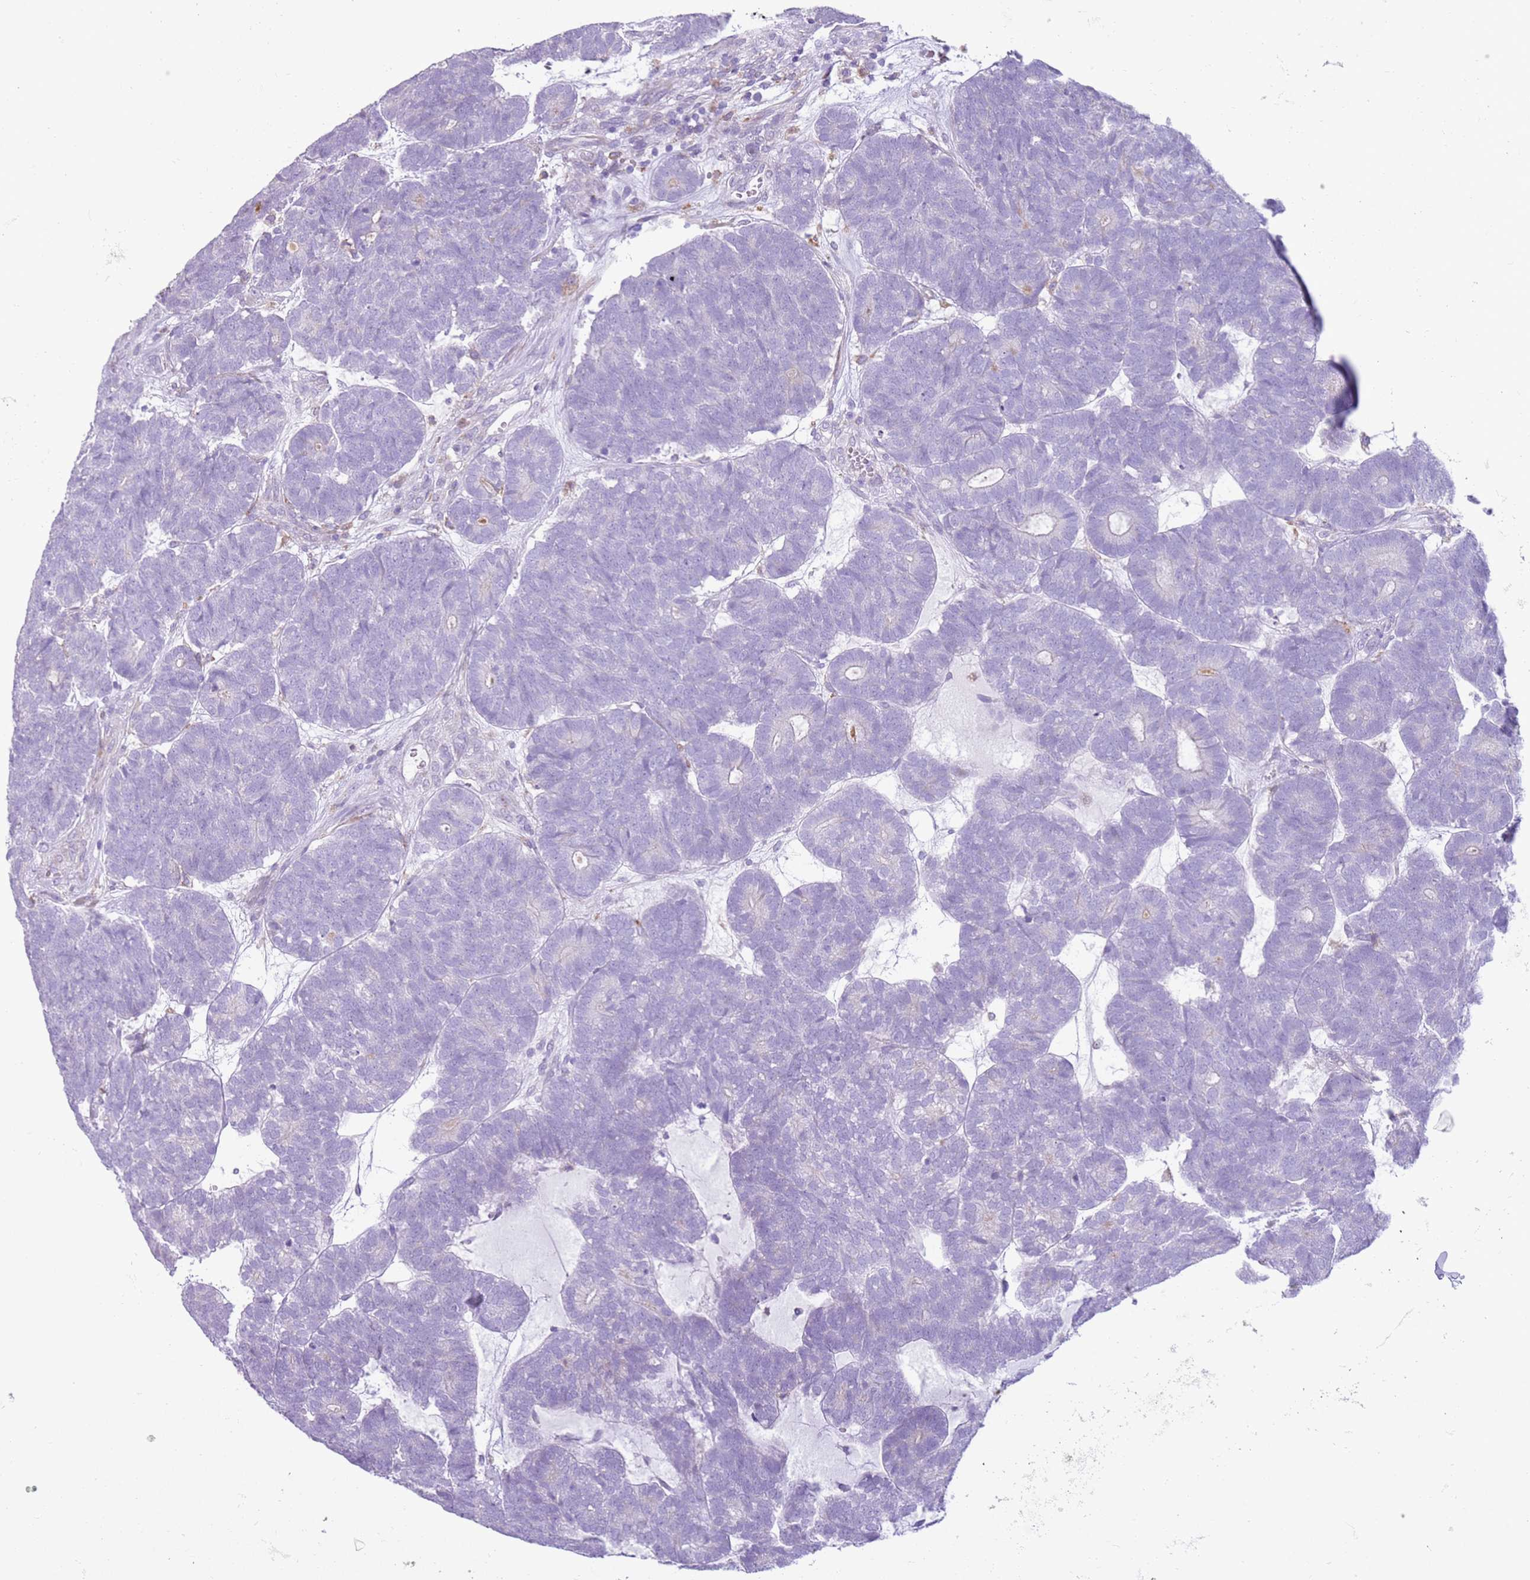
{"staining": {"intensity": "negative", "quantity": "none", "location": "none"}, "tissue": "head and neck cancer", "cell_type": "Tumor cells", "image_type": "cancer", "snomed": [{"axis": "morphology", "description": "Adenocarcinoma, NOS"}, {"axis": "topography", "description": "Head-Neck"}], "caption": "Tumor cells are negative for brown protein staining in adenocarcinoma (head and neck). The staining is performed using DAB (3,3'-diaminobenzidine) brown chromogen with nuclei counter-stained in using hematoxylin.", "gene": "OAF", "patient": {"sex": "female", "age": 81}}